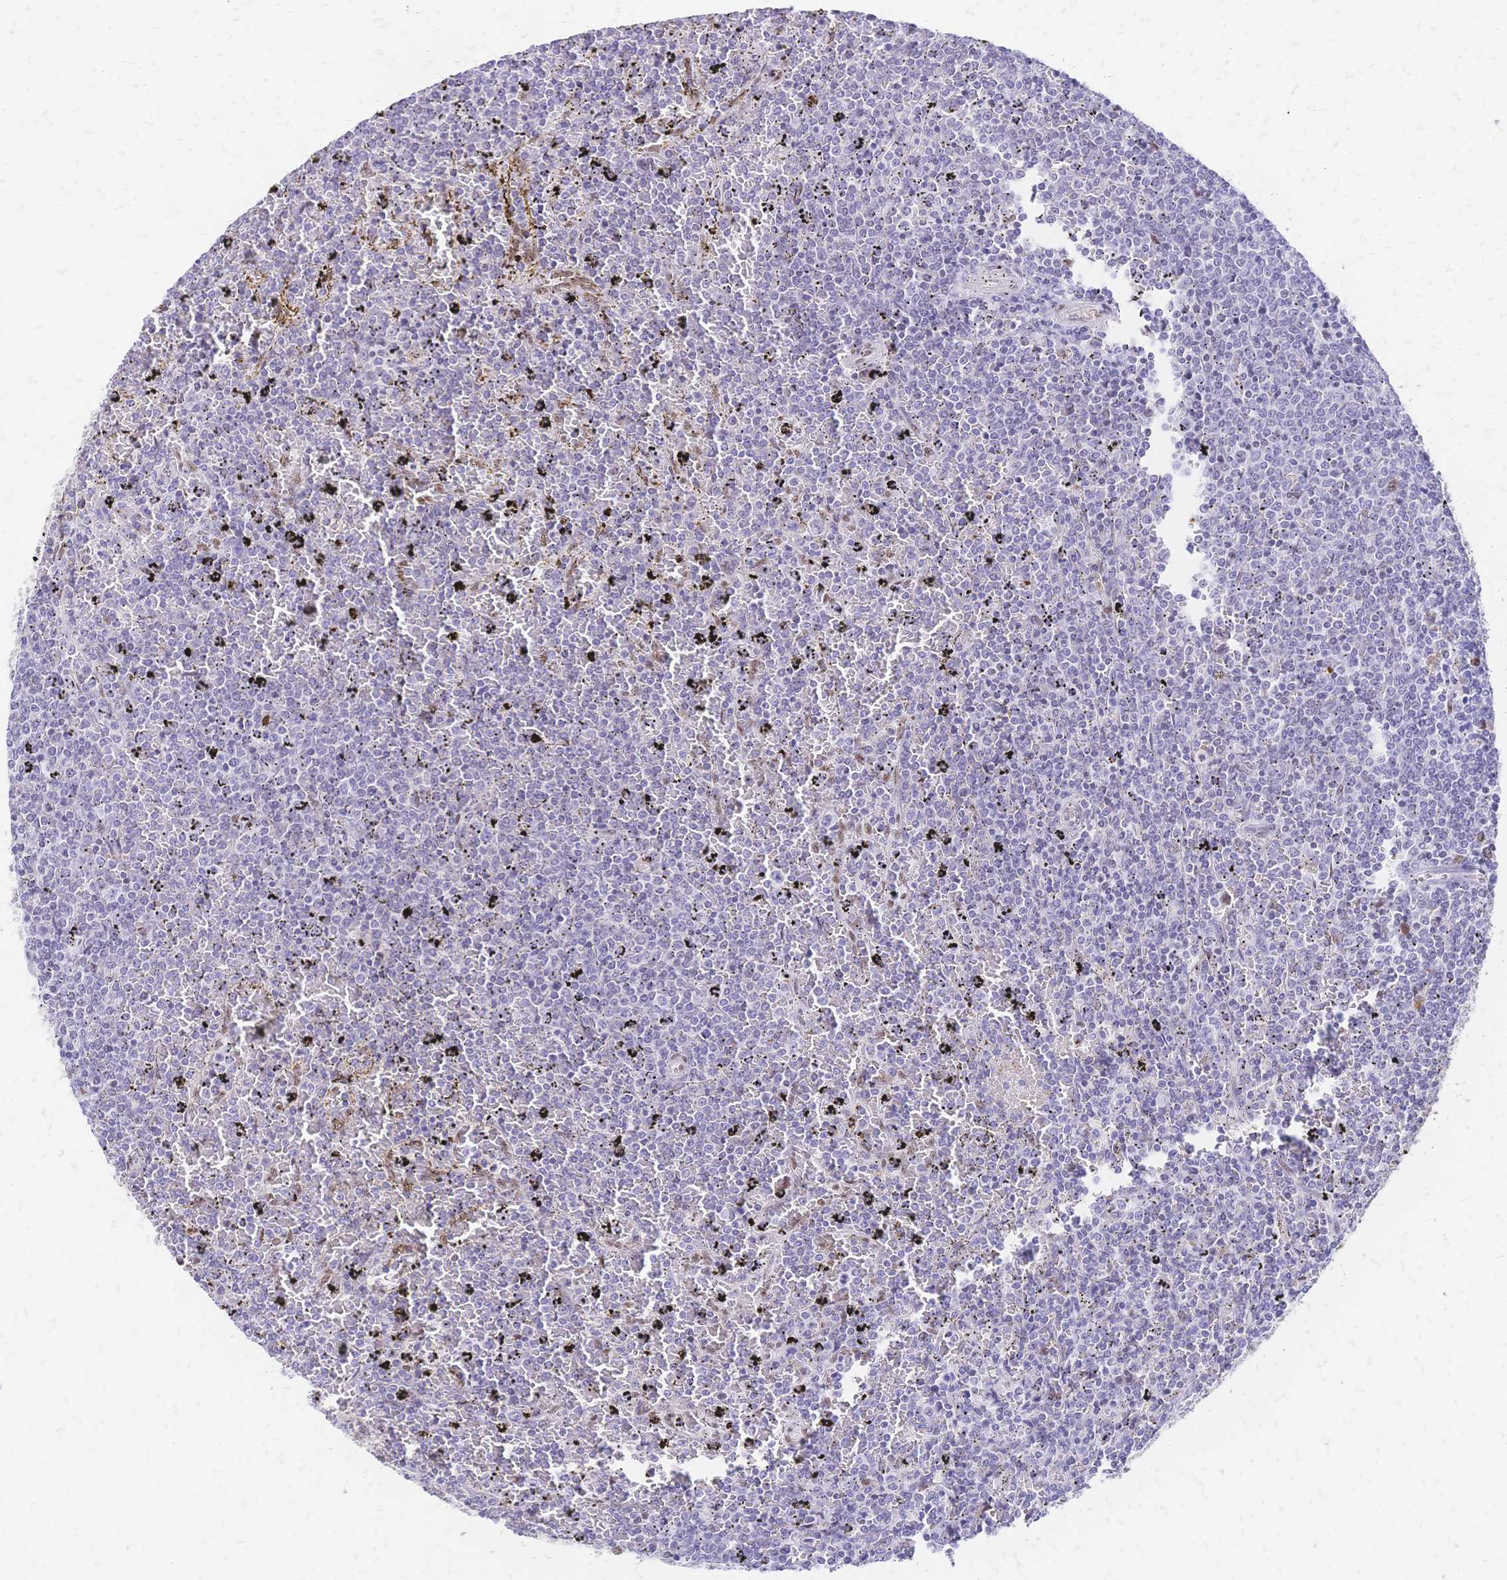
{"staining": {"intensity": "negative", "quantity": "none", "location": "none"}, "tissue": "lymphoma", "cell_type": "Tumor cells", "image_type": "cancer", "snomed": [{"axis": "morphology", "description": "Malignant lymphoma, non-Hodgkin's type, Low grade"}, {"axis": "topography", "description": "Spleen"}], "caption": "This is a photomicrograph of immunohistochemistry staining of lymphoma, which shows no positivity in tumor cells.", "gene": "NFIC", "patient": {"sex": "female", "age": 77}}